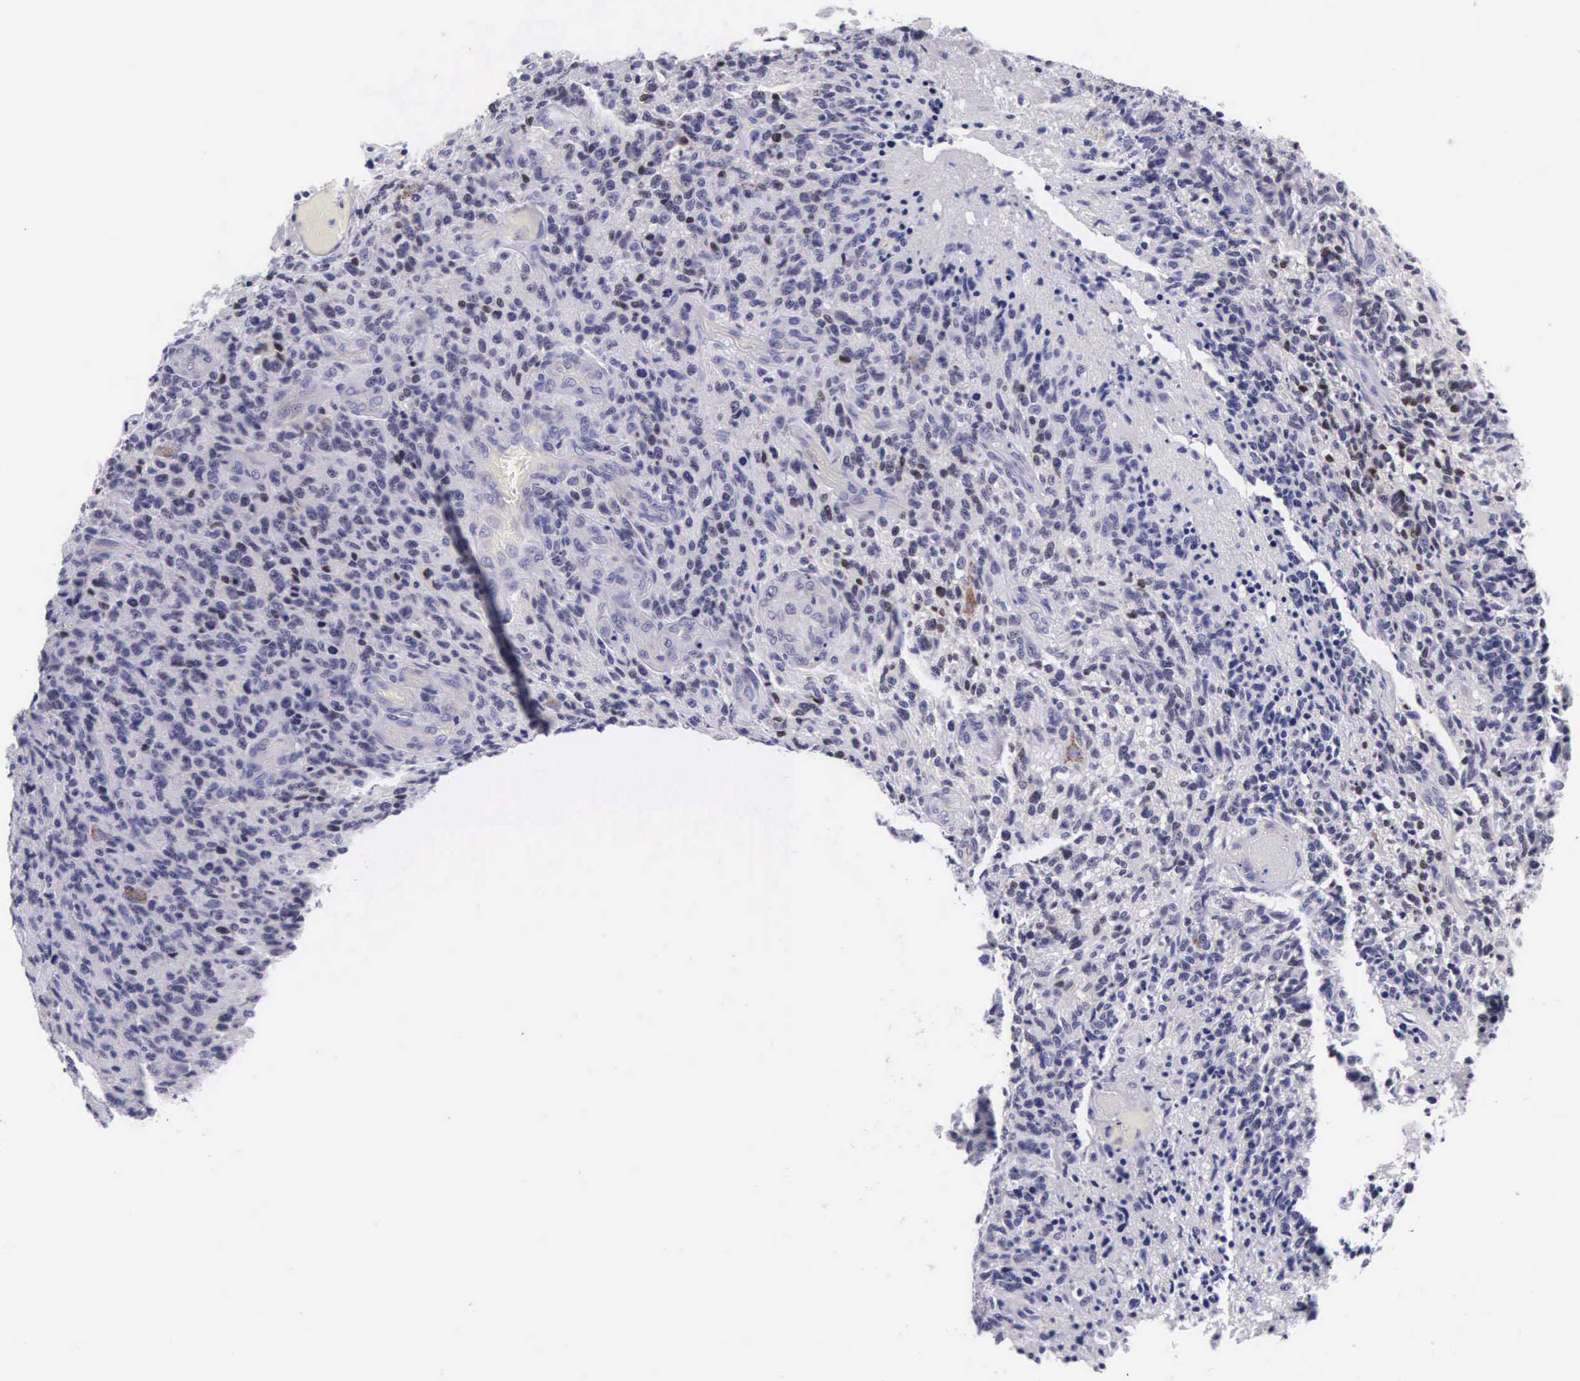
{"staining": {"intensity": "negative", "quantity": "none", "location": "none"}, "tissue": "glioma", "cell_type": "Tumor cells", "image_type": "cancer", "snomed": [{"axis": "morphology", "description": "Glioma, malignant, High grade"}, {"axis": "topography", "description": "Brain"}], "caption": "Tumor cells show no significant protein expression in high-grade glioma (malignant).", "gene": "SOX11", "patient": {"sex": "male", "age": 36}}